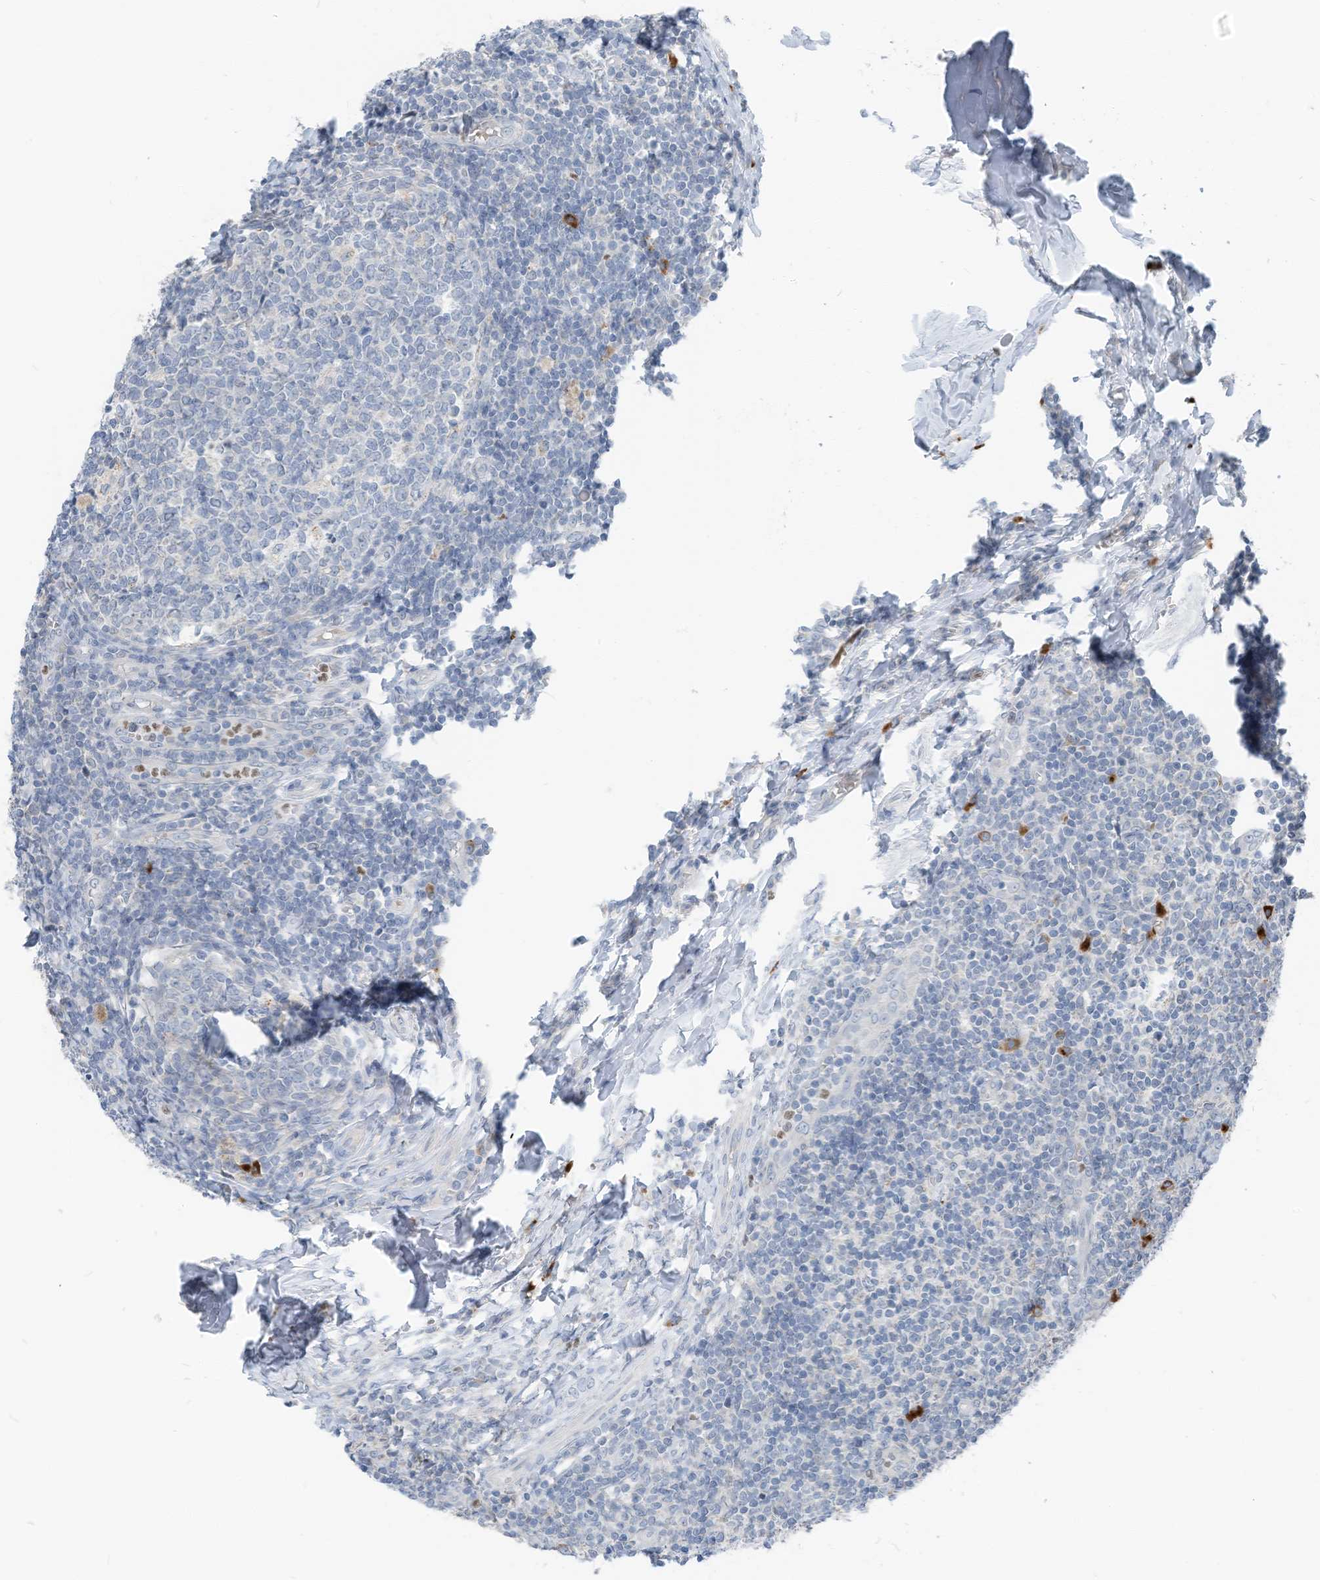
{"staining": {"intensity": "negative", "quantity": "none", "location": "none"}, "tissue": "tonsil", "cell_type": "Germinal center cells", "image_type": "normal", "snomed": [{"axis": "morphology", "description": "Normal tissue, NOS"}, {"axis": "topography", "description": "Tonsil"}], "caption": "This is an immunohistochemistry micrograph of benign tonsil. There is no expression in germinal center cells.", "gene": "CHMP2B", "patient": {"sex": "female", "age": 19}}